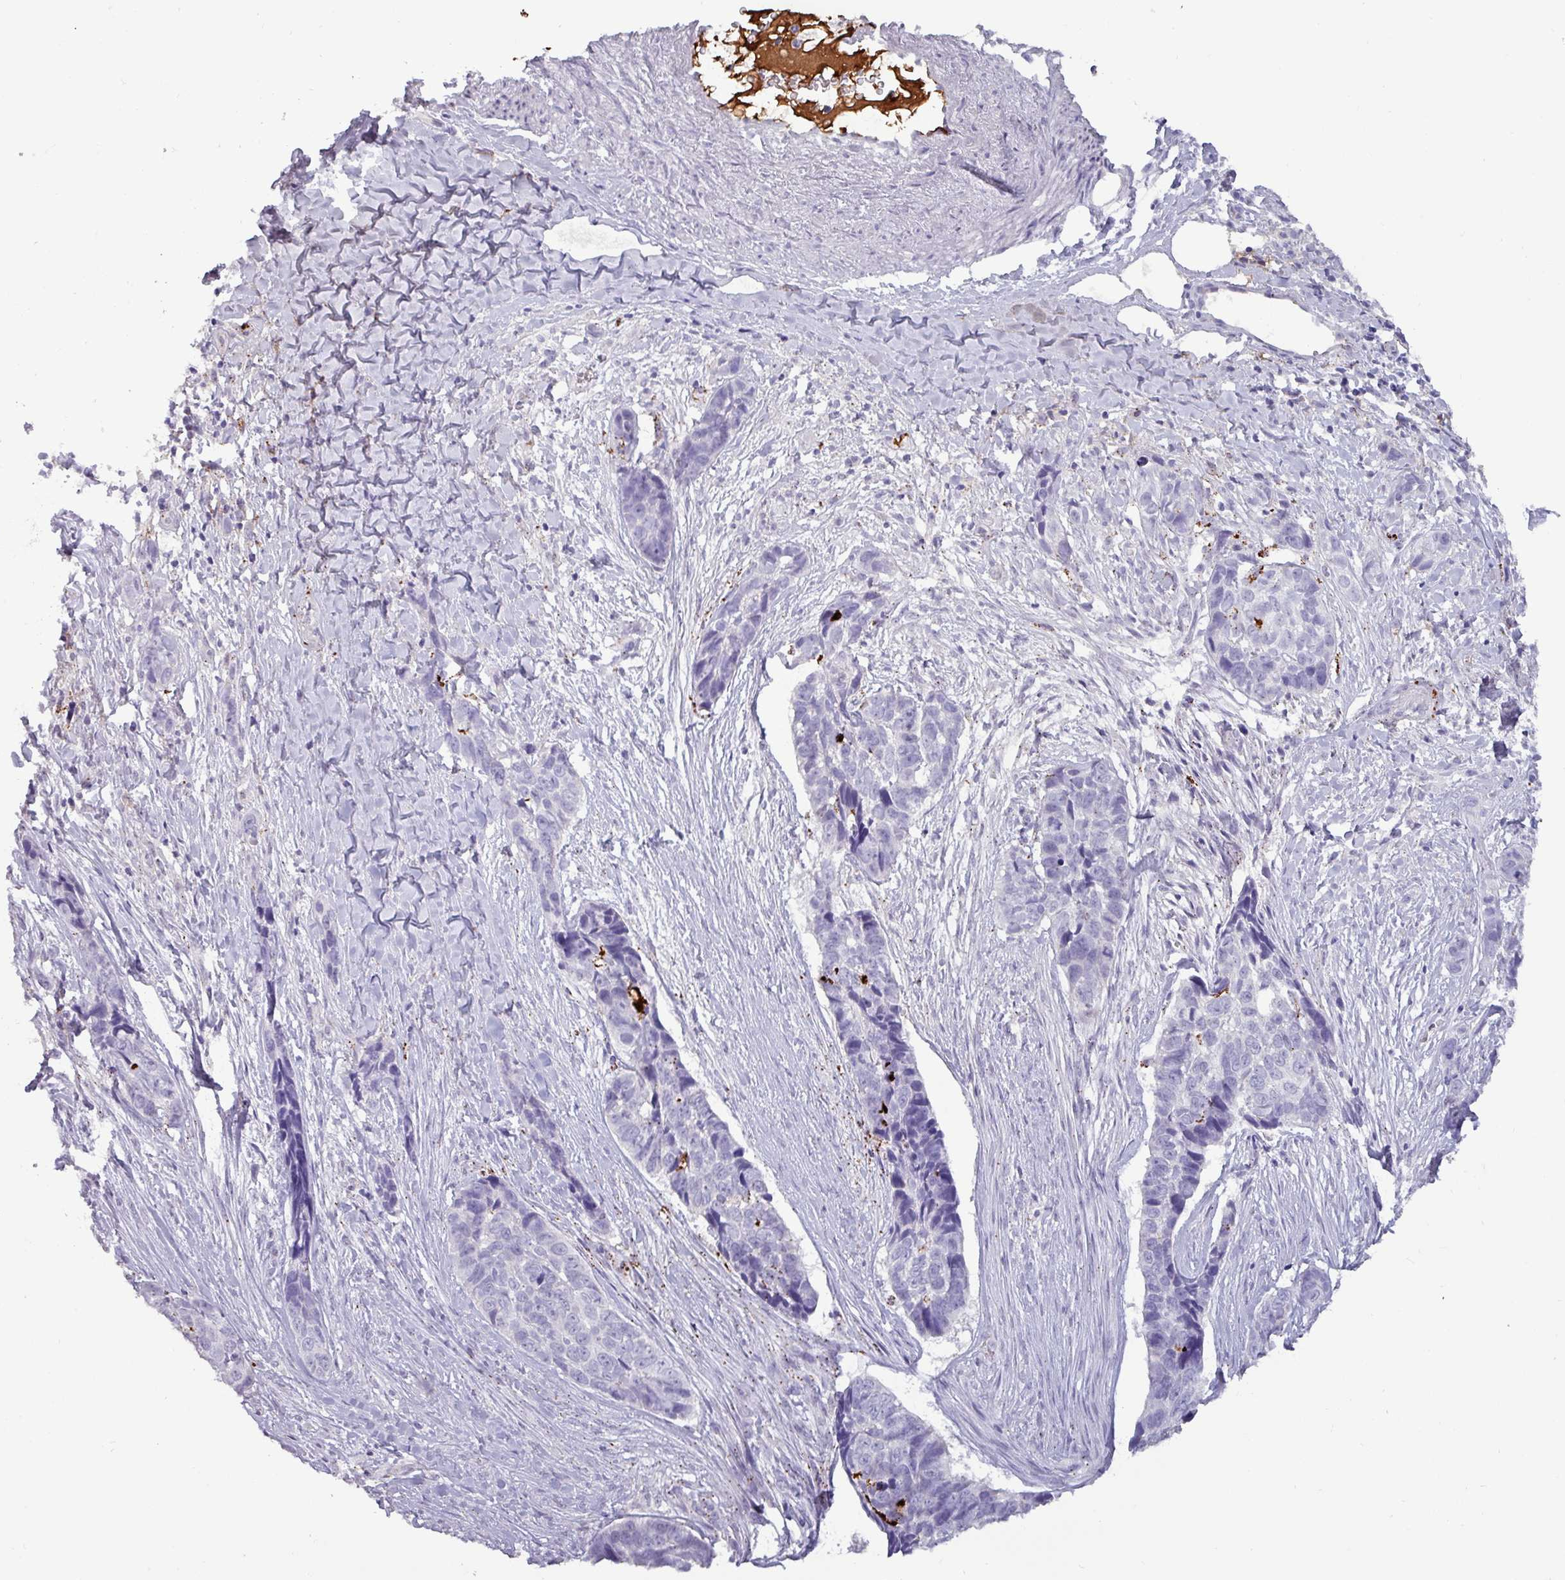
{"staining": {"intensity": "negative", "quantity": "none", "location": "none"}, "tissue": "skin cancer", "cell_type": "Tumor cells", "image_type": "cancer", "snomed": [{"axis": "morphology", "description": "Basal cell carcinoma"}, {"axis": "topography", "description": "Skin"}], "caption": "IHC histopathology image of skin cancer (basal cell carcinoma) stained for a protein (brown), which demonstrates no expression in tumor cells.", "gene": "PLIN2", "patient": {"sex": "female", "age": 82}}